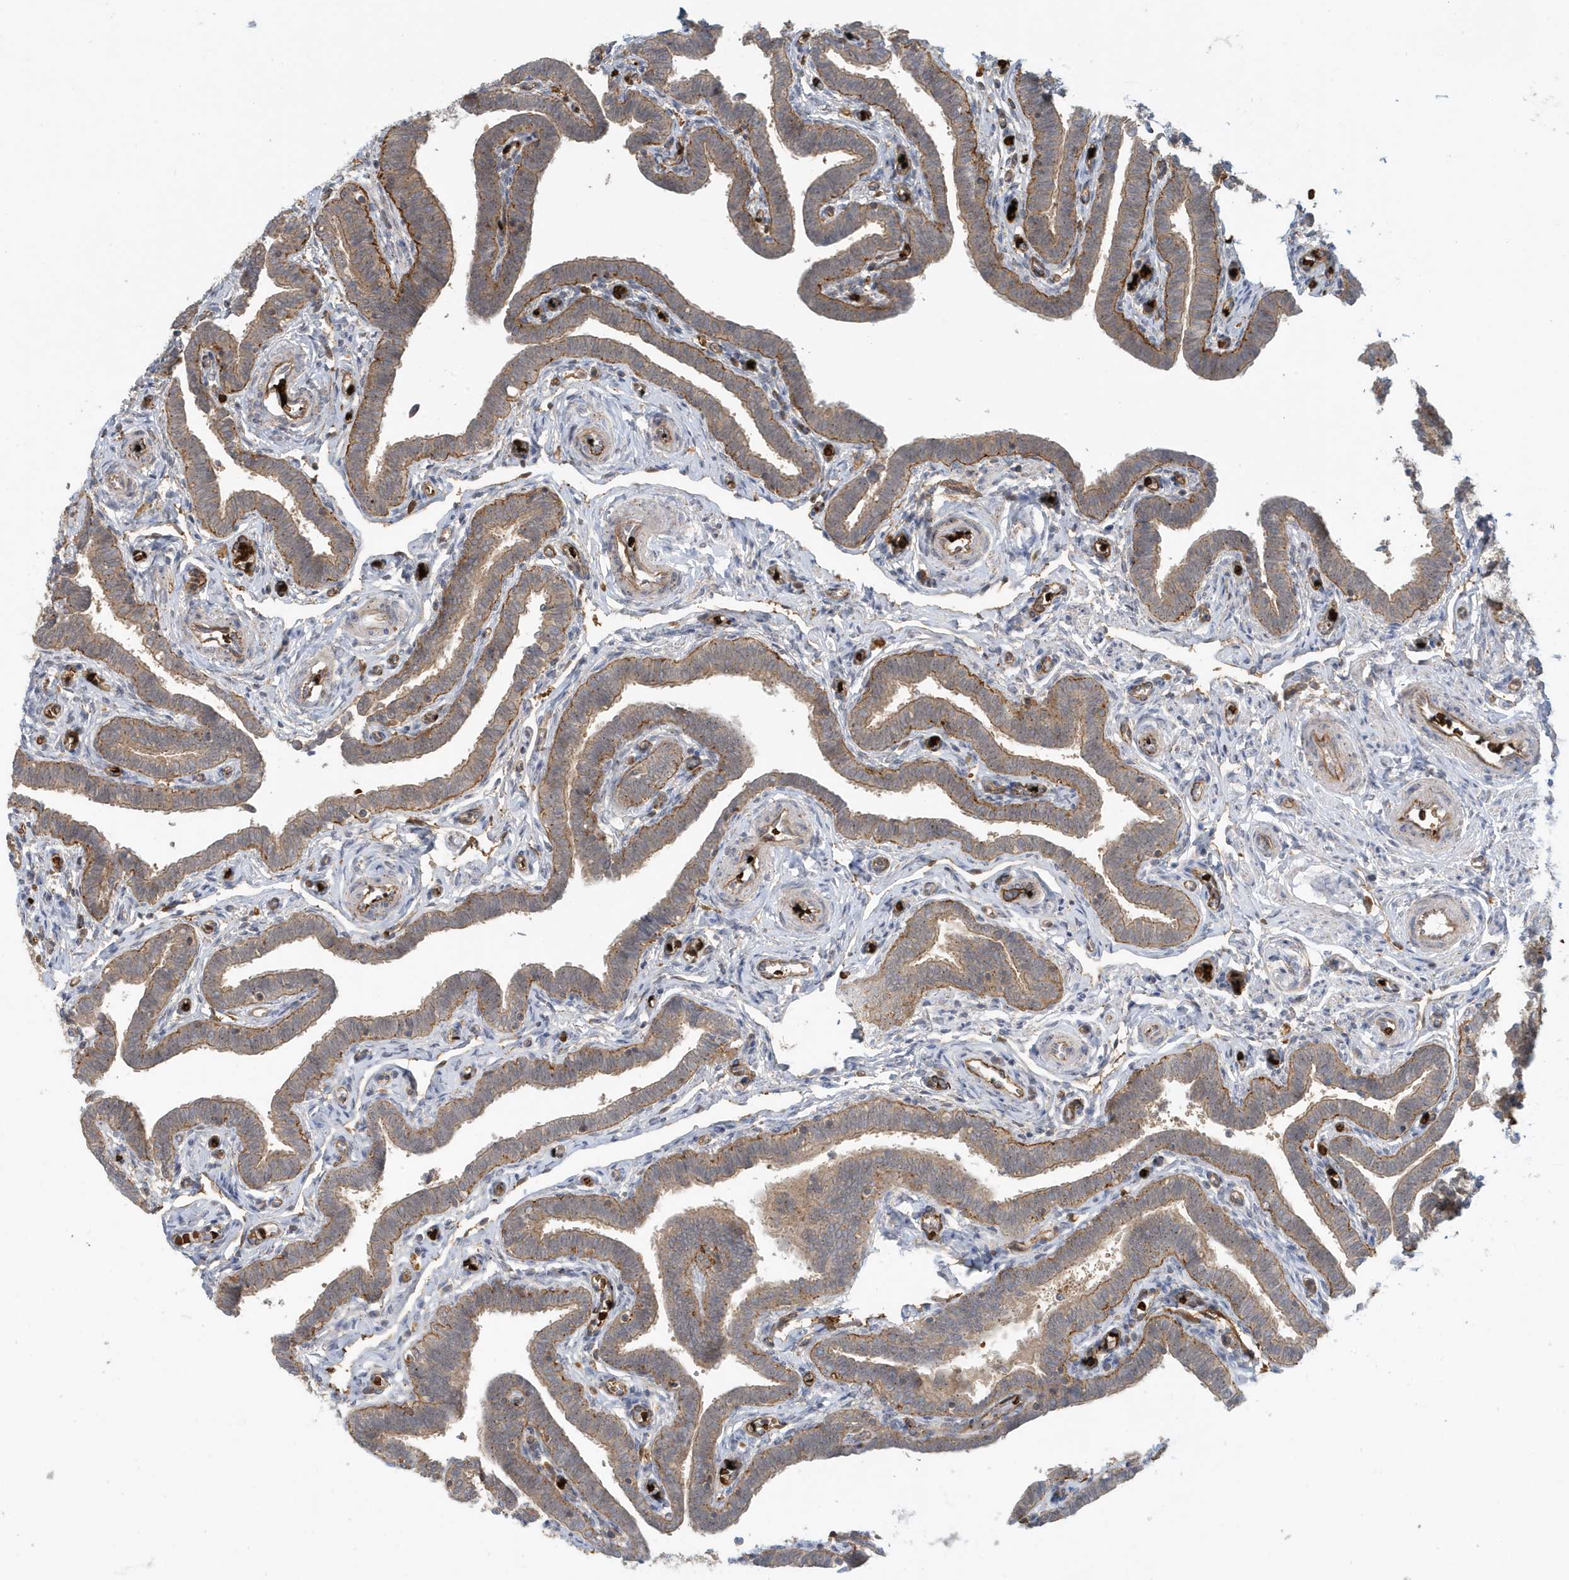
{"staining": {"intensity": "moderate", "quantity": ">75%", "location": "cytoplasmic/membranous"}, "tissue": "fallopian tube", "cell_type": "Glandular cells", "image_type": "normal", "snomed": [{"axis": "morphology", "description": "Normal tissue, NOS"}, {"axis": "topography", "description": "Fallopian tube"}], "caption": "Brown immunohistochemical staining in unremarkable human fallopian tube displays moderate cytoplasmic/membranous positivity in approximately >75% of glandular cells. Using DAB (brown) and hematoxylin (blue) stains, captured at high magnification using brightfield microscopy.", "gene": "FYCO1", "patient": {"sex": "female", "age": 36}}